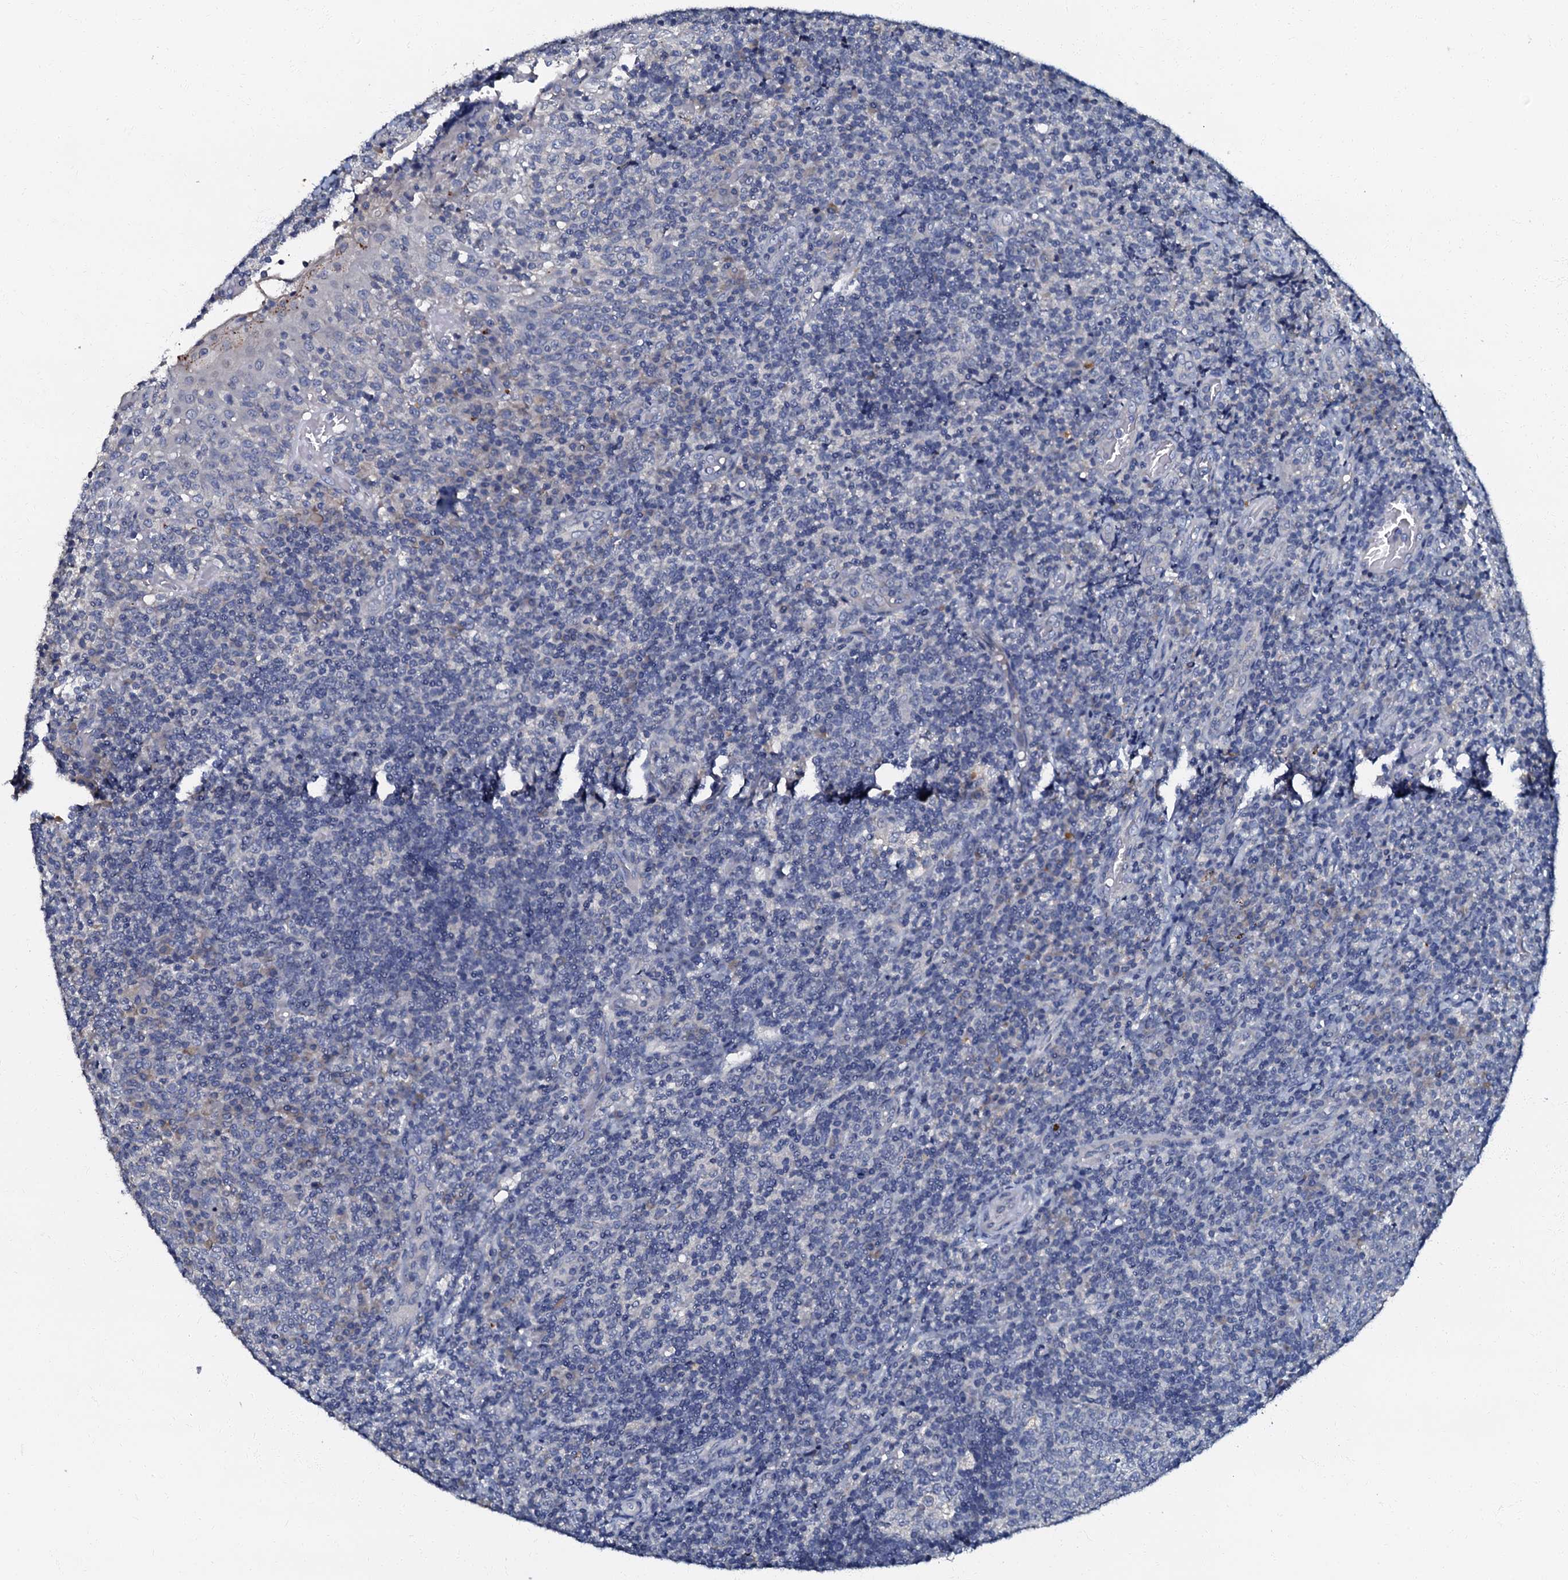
{"staining": {"intensity": "negative", "quantity": "none", "location": "none"}, "tissue": "tonsil", "cell_type": "Germinal center cells", "image_type": "normal", "snomed": [{"axis": "morphology", "description": "Normal tissue, NOS"}, {"axis": "topography", "description": "Tonsil"}], "caption": "Germinal center cells show no significant expression in benign tonsil. Nuclei are stained in blue.", "gene": "OLAH", "patient": {"sex": "female", "age": 19}}